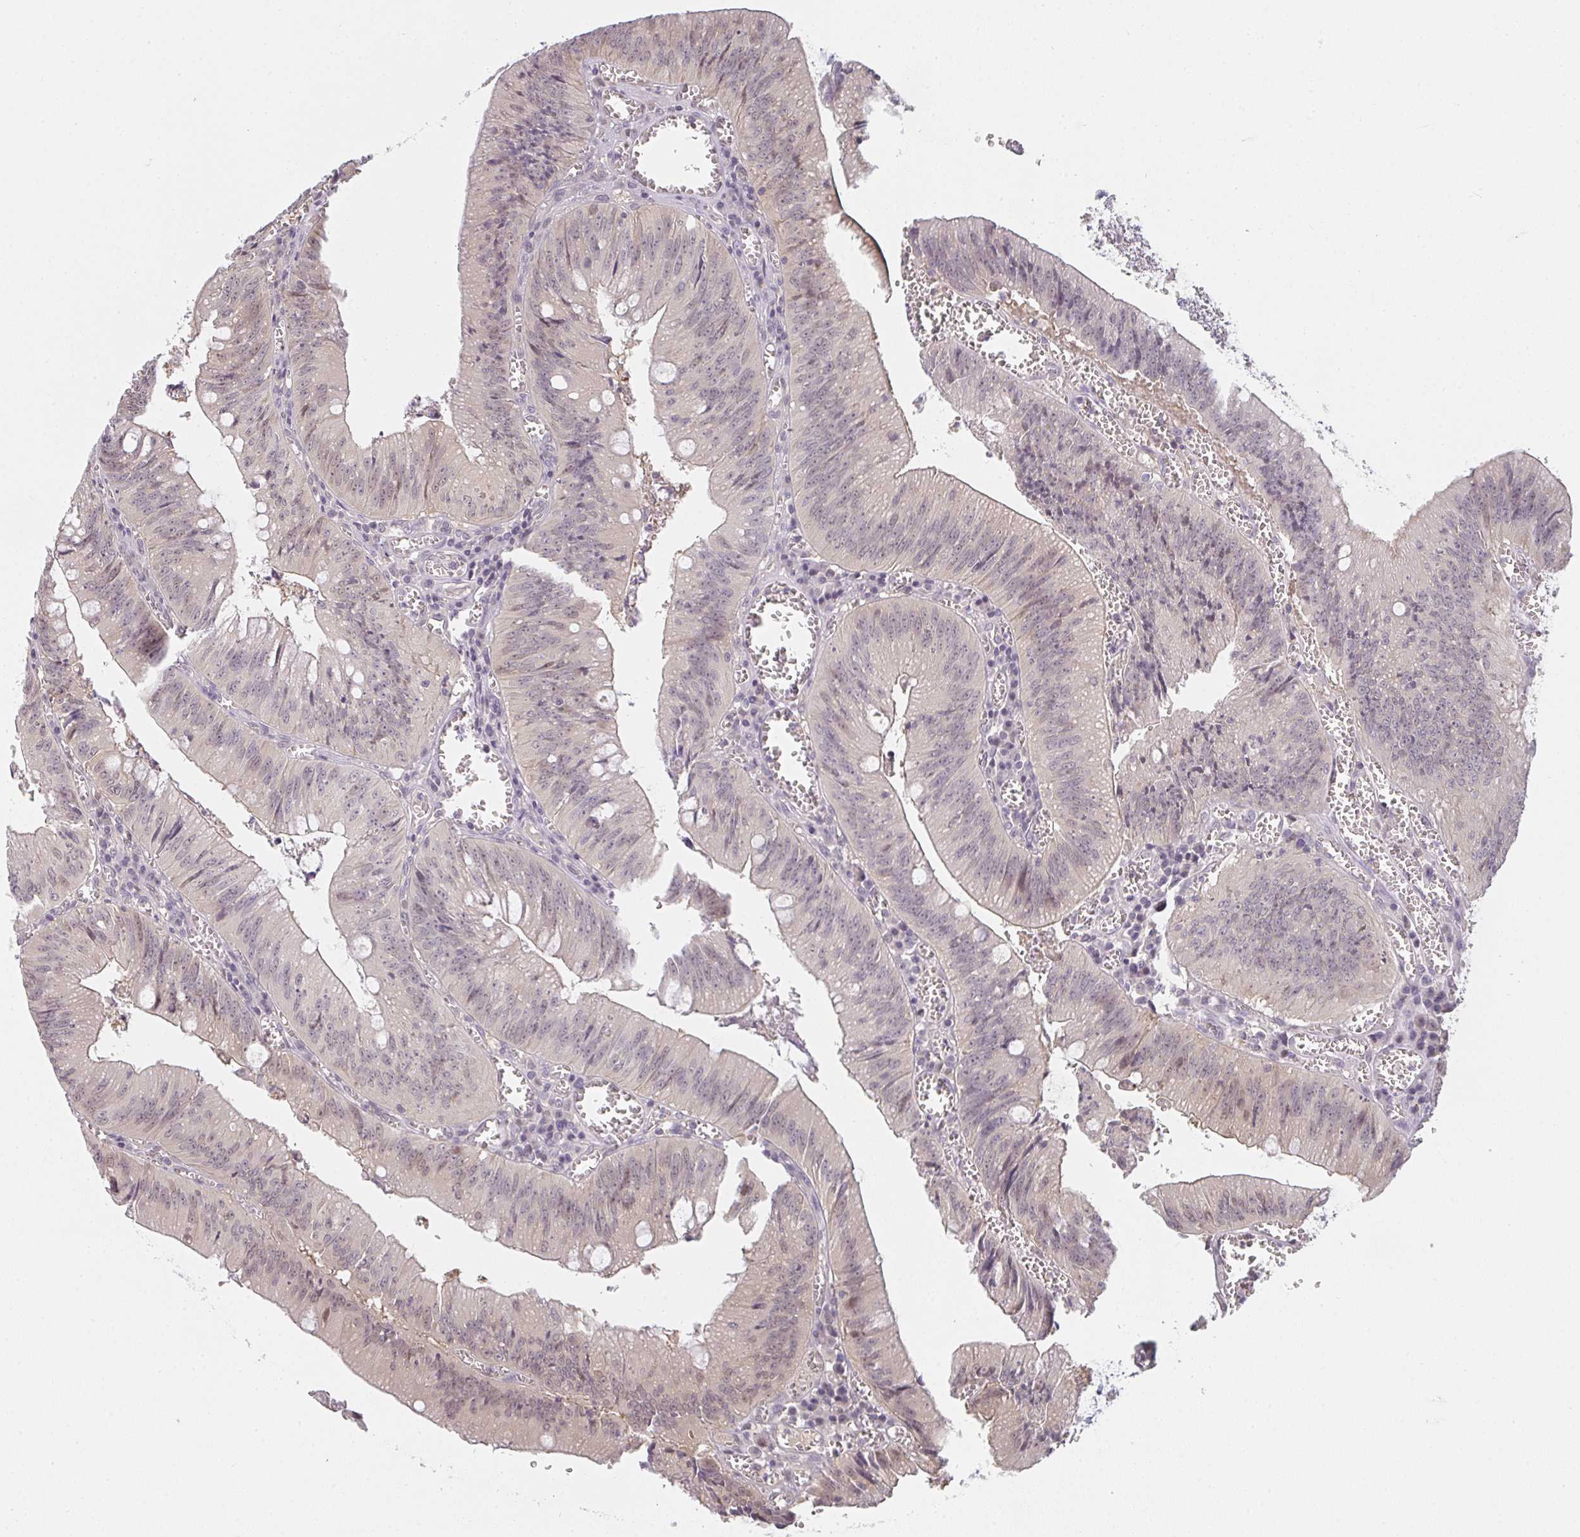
{"staining": {"intensity": "weak", "quantity": "25%-75%", "location": "nuclear"}, "tissue": "colorectal cancer", "cell_type": "Tumor cells", "image_type": "cancer", "snomed": [{"axis": "morphology", "description": "Adenocarcinoma, NOS"}, {"axis": "topography", "description": "Rectum"}], "caption": "The image displays staining of colorectal cancer, revealing weak nuclear protein positivity (brown color) within tumor cells.", "gene": "GSDMB", "patient": {"sex": "female", "age": 81}}